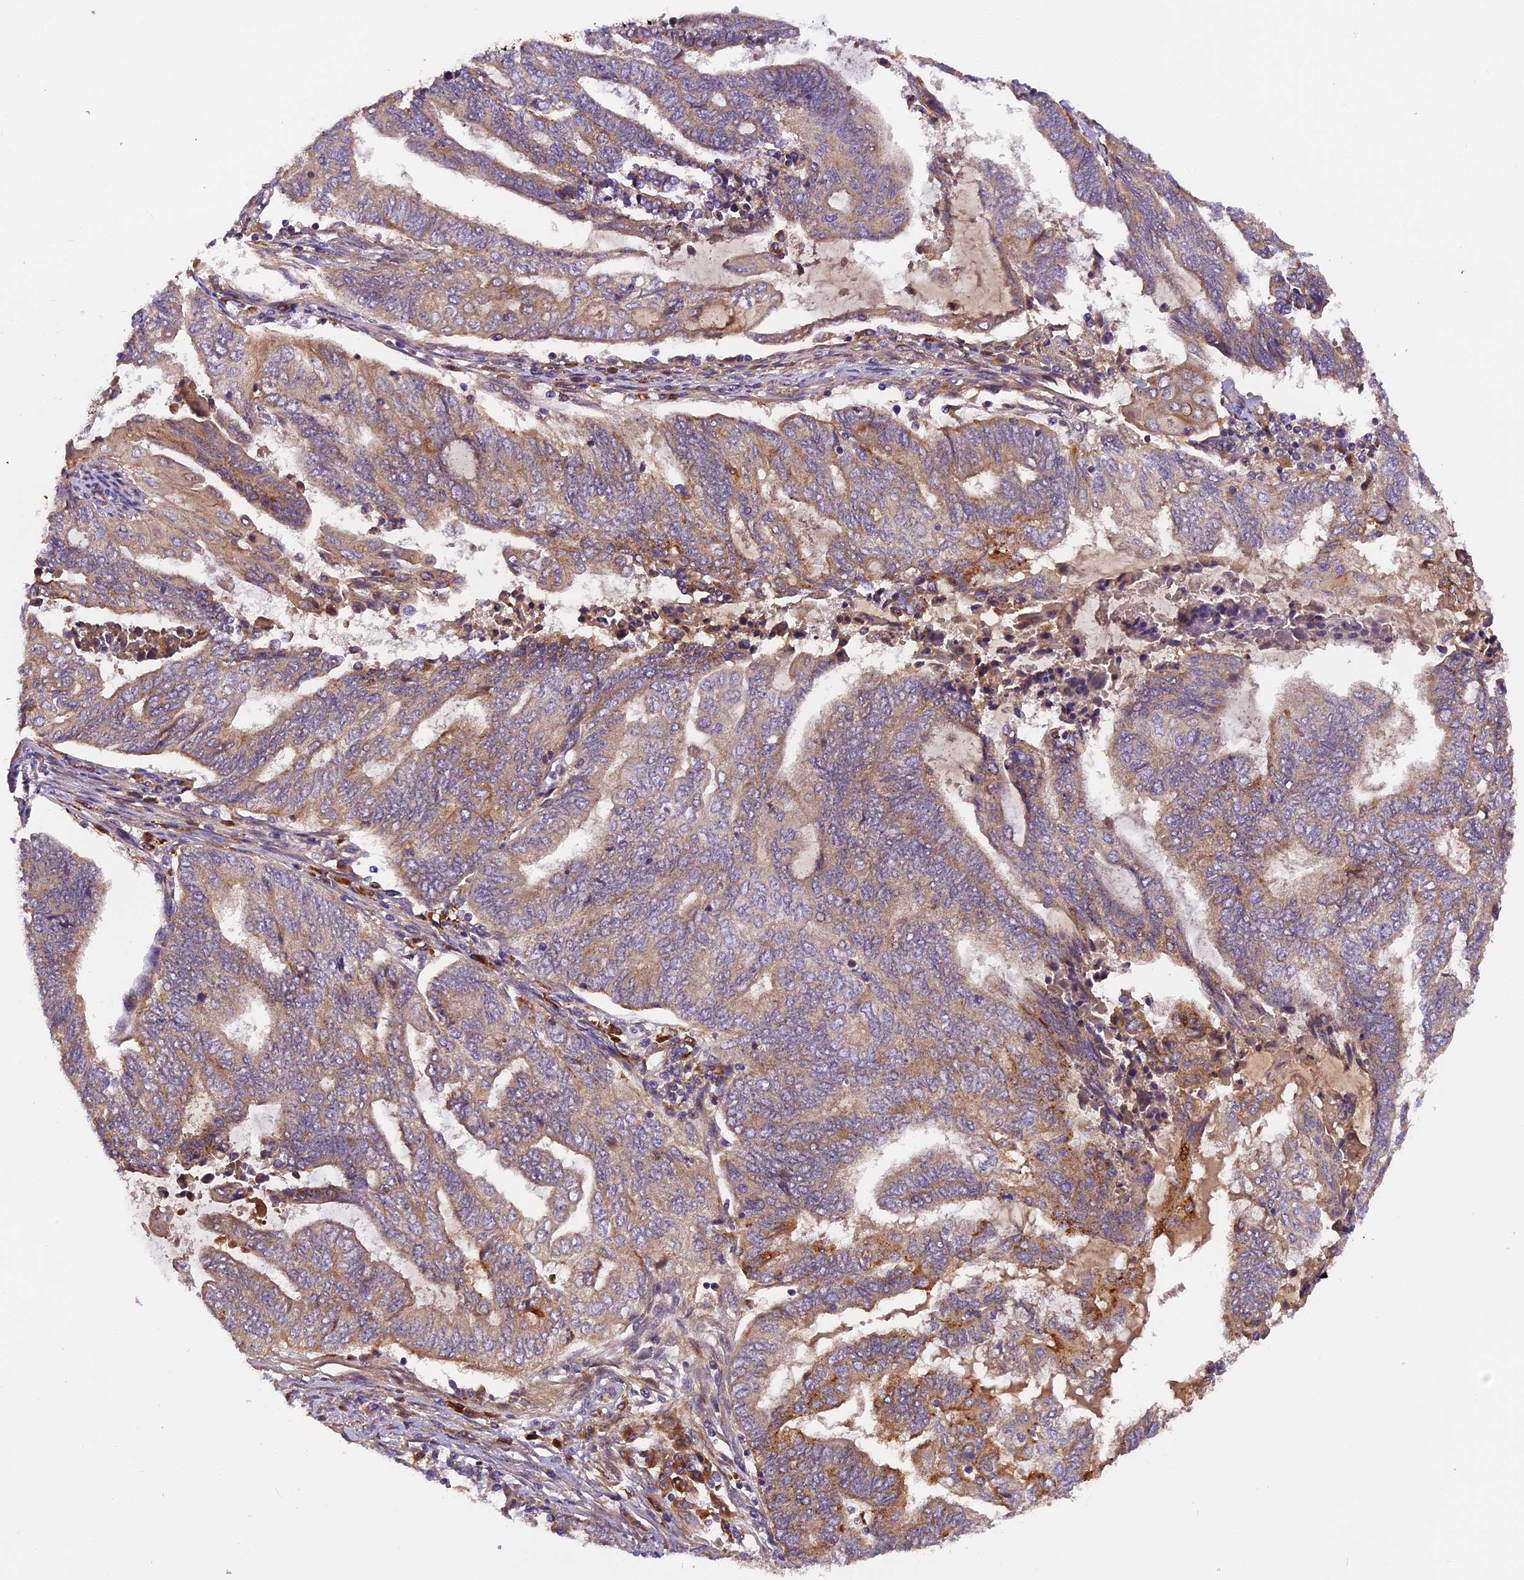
{"staining": {"intensity": "moderate", "quantity": "<25%", "location": "cytoplasmic/membranous"}, "tissue": "endometrial cancer", "cell_type": "Tumor cells", "image_type": "cancer", "snomed": [{"axis": "morphology", "description": "Adenocarcinoma, NOS"}, {"axis": "topography", "description": "Uterus"}, {"axis": "topography", "description": "Endometrium"}], "caption": "A micrograph of human adenocarcinoma (endometrial) stained for a protein exhibits moderate cytoplasmic/membranous brown staining in tumor cells.", "gene": "COPE", "patient": {"sex": "female", "age": 70}}